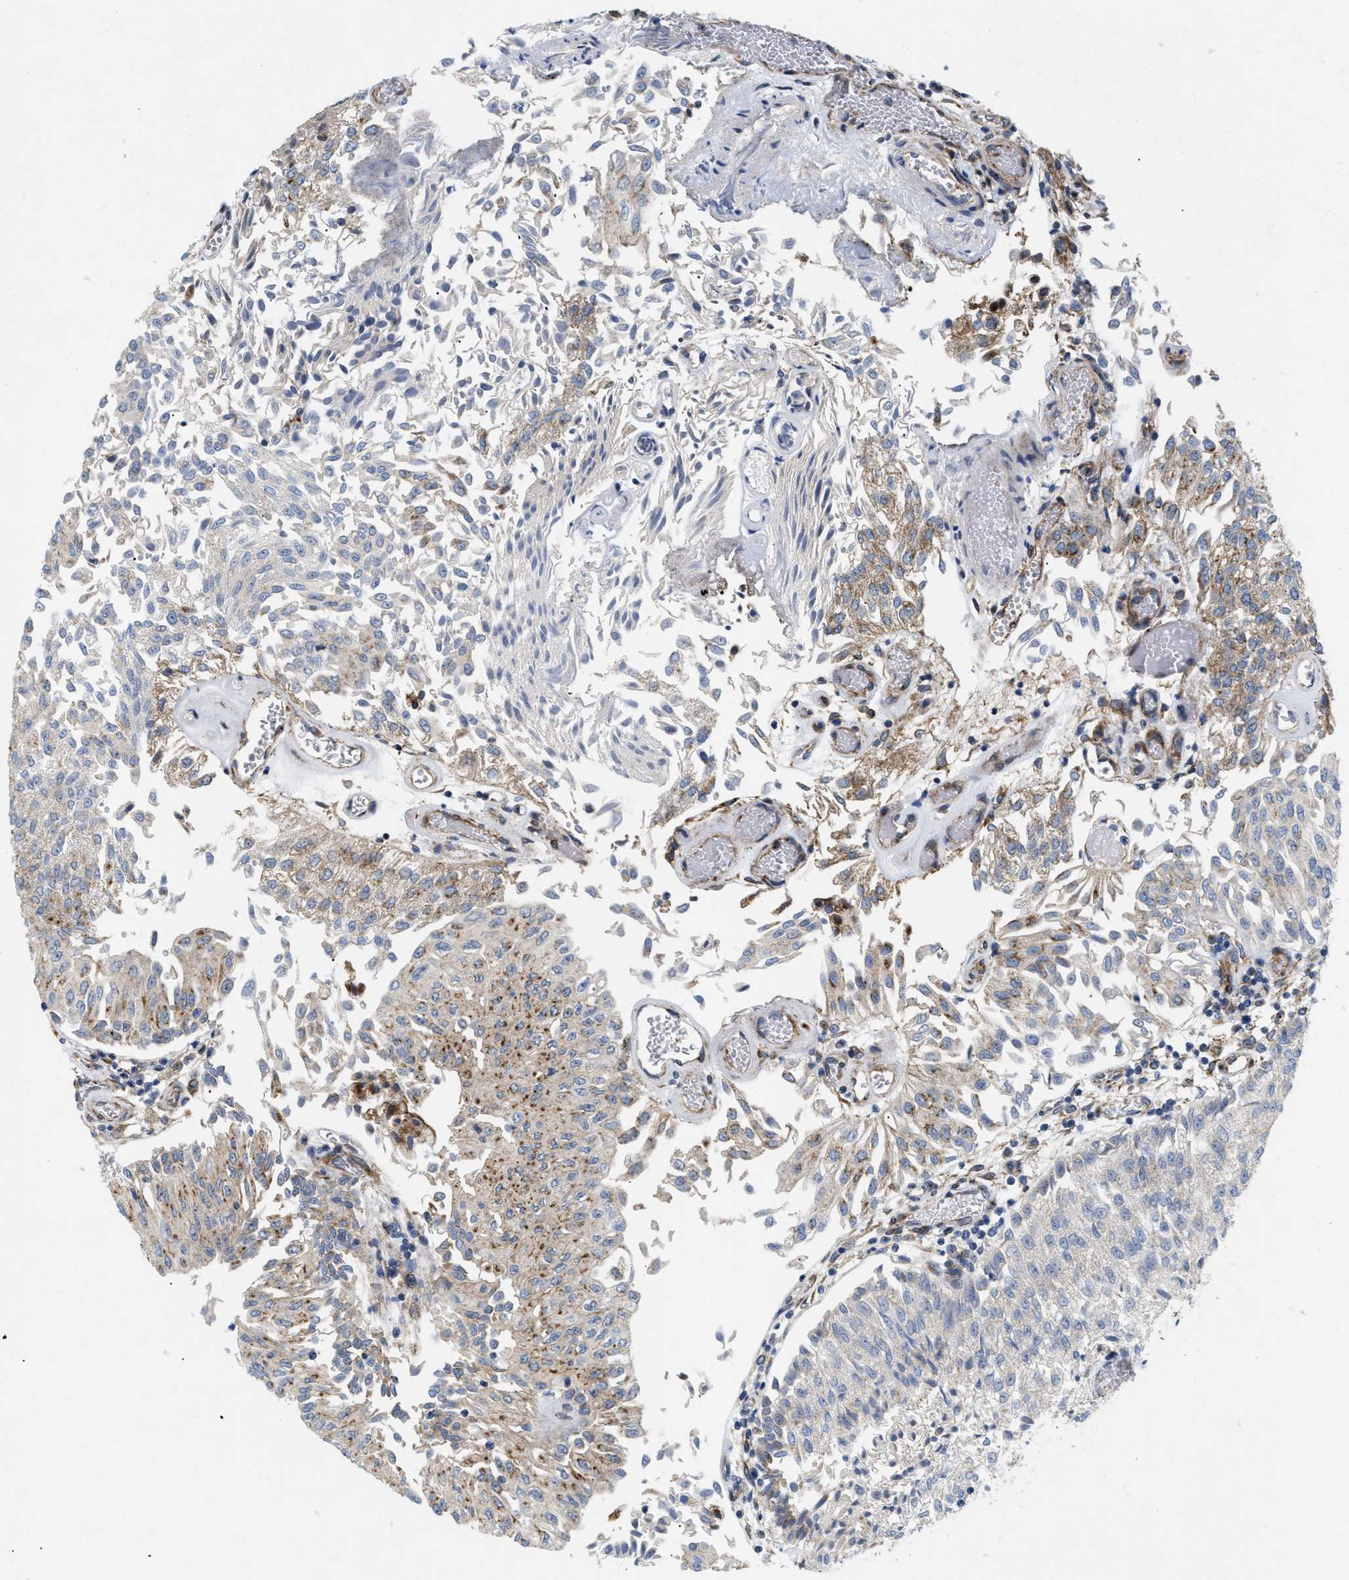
{"staining": {"intensity": "moderate", "quantity": "<25%", "location": "cytoplasmic/membranous"}, "tissue": "urothelial cancer", "cell_type": "Tumor cells", "image_type": "cancer", "snomed": [{"axis": "morphology", "description": "Urothelial carcinoma, Low grade"}, {"axis": "topography", "description": "Urinary bladder"}], "caption": "High-power microscopy captured an immunohistochemistry (IHC) image of urothelial cancer, revealing moderate cytoplasmic/membranous staining in approximately <25% of tumor cells. The protein of interest is stained brown, and the nuclei are stained in blue (DAB (3,3'-diaminobenzidine) IHC with brightfield microscopy, high magnification).", "gene": "DCTN4", "patient": {"sex": "male", "age": 86}}